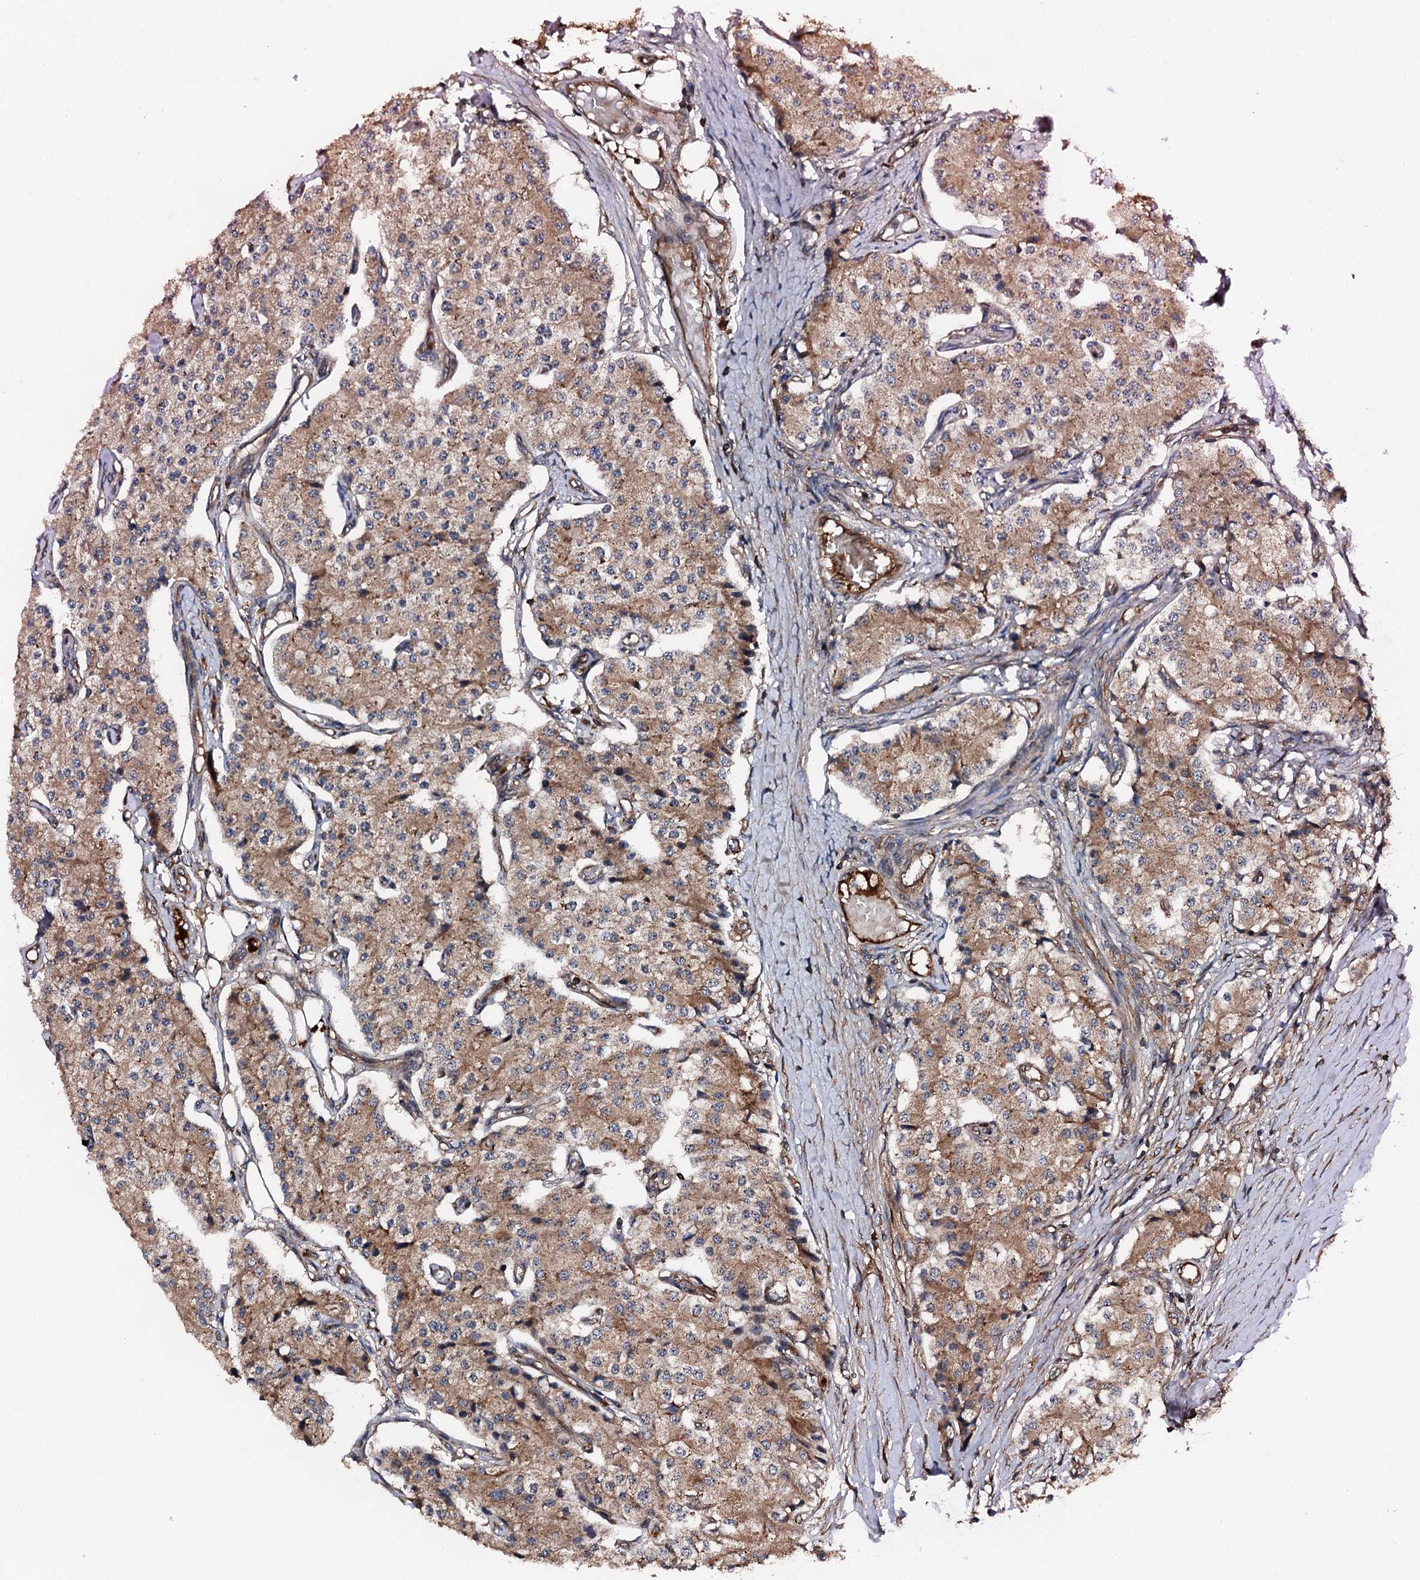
{"staining": {"intensity": "moderate", "quantity": ">75%", "location": "cytoplasmic/membranous"}, "tissue": "carcinoid", "cell_type": "Tumor cells", "image_type": "cancer", "snomed": [{"axis": "morphology", "description": "Carcinoid, malignant, NOS"}, {"axis": "topography", "description": "Colon"}], "caption": "Malignant carcinoid stained for a protein (brown) shows moderate cytoplasmic/membranous positive expression in approximately >75% of tumor cells.", "gene": "FLYWCH1", "patient": {"sex": "female", "age": 52}}